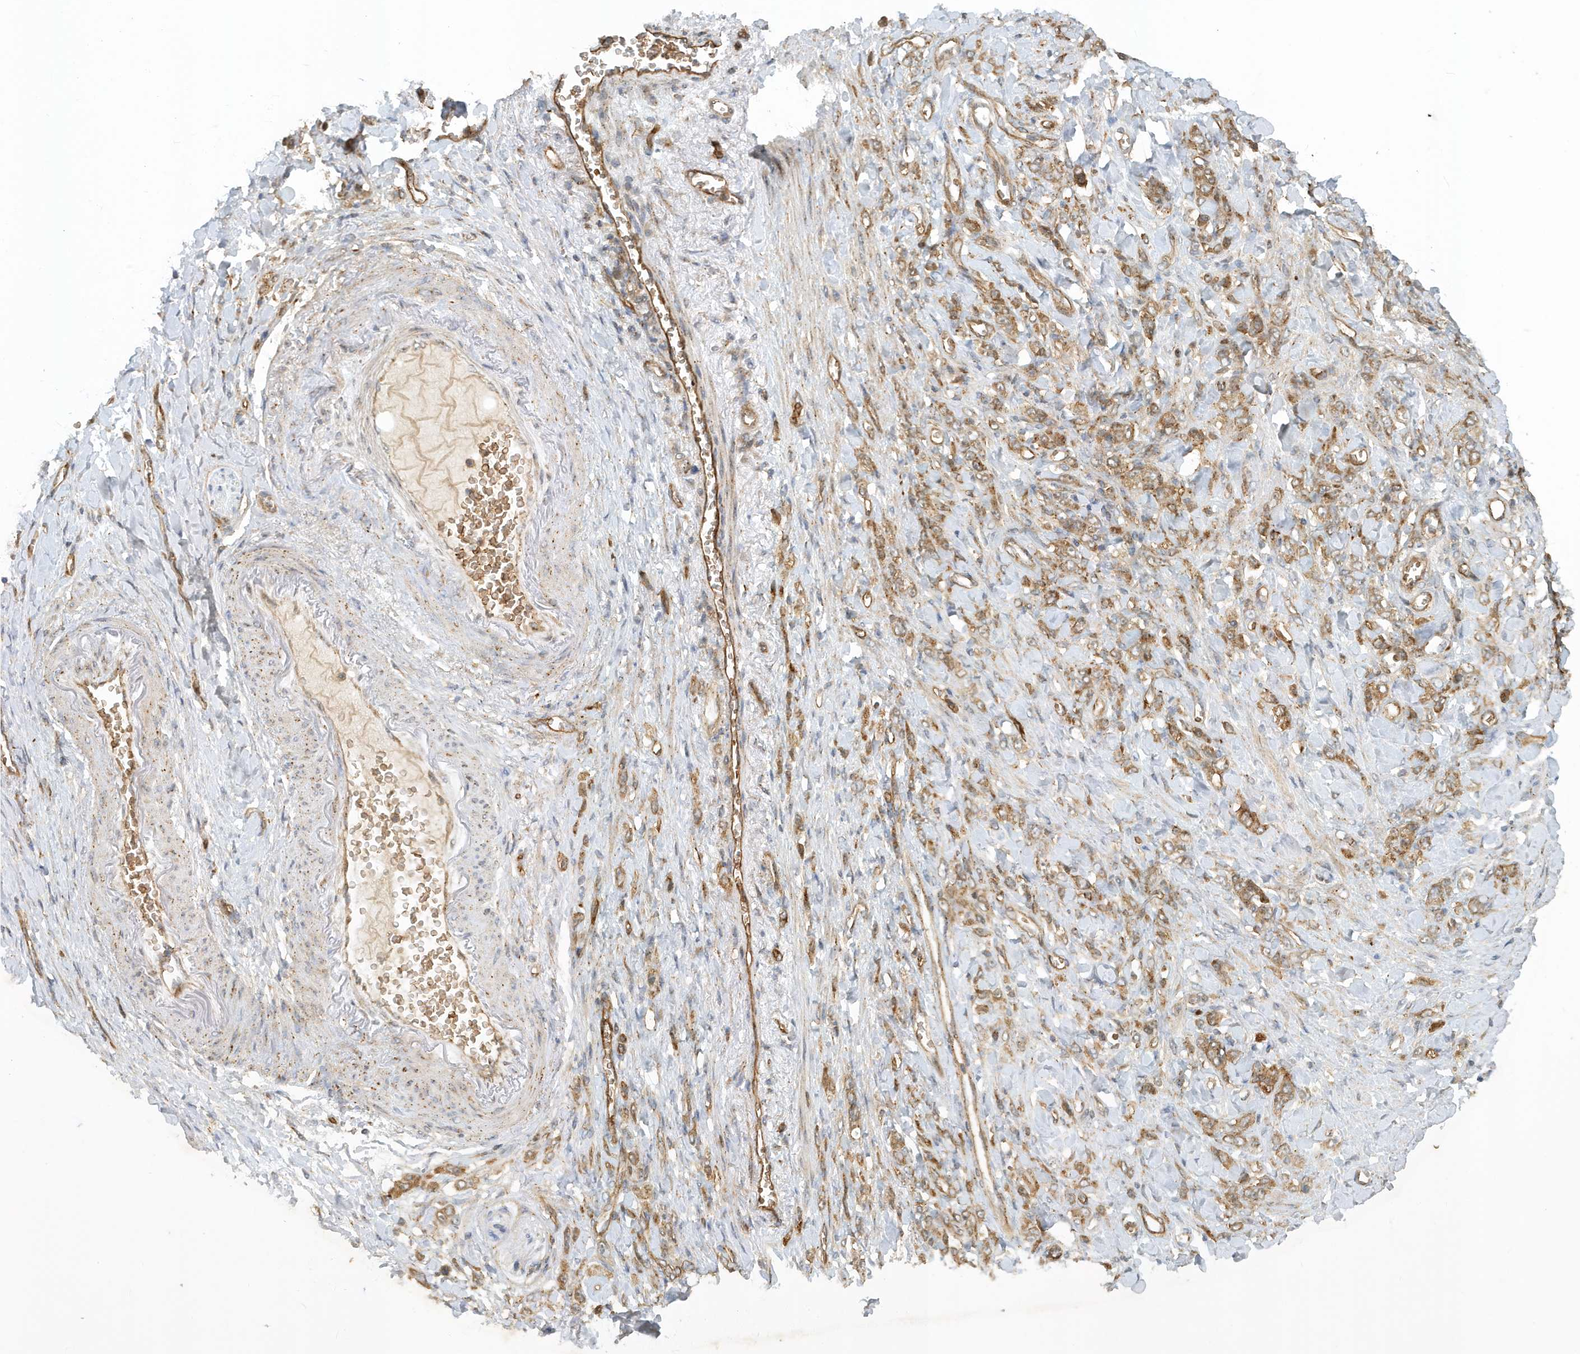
{"staining": {"intensity": "moderate", "quantity": ">75%", "location": "cytoplasmic/membranous"}, "tissue": "stomach cancer", "cell_type": "Tumor cells", "image_type": "cancer", "snomed": [{"axis": "morphology", "description": "Normal tissue, NOS"}, {"axis": "morphology", "description": "Adenocarcinoma, NOS"}, {"axis": "topography", "description": "Stomach"}], "caption": "Immunohistochemical staining of human stomach cancer (adenocarcinoma) shows moderate cytoplasmic/membranous protein expression in approximately >75% of tumor cells.", "gene": "FYCO1", "patient": {"sex": "male", "age": 82}}